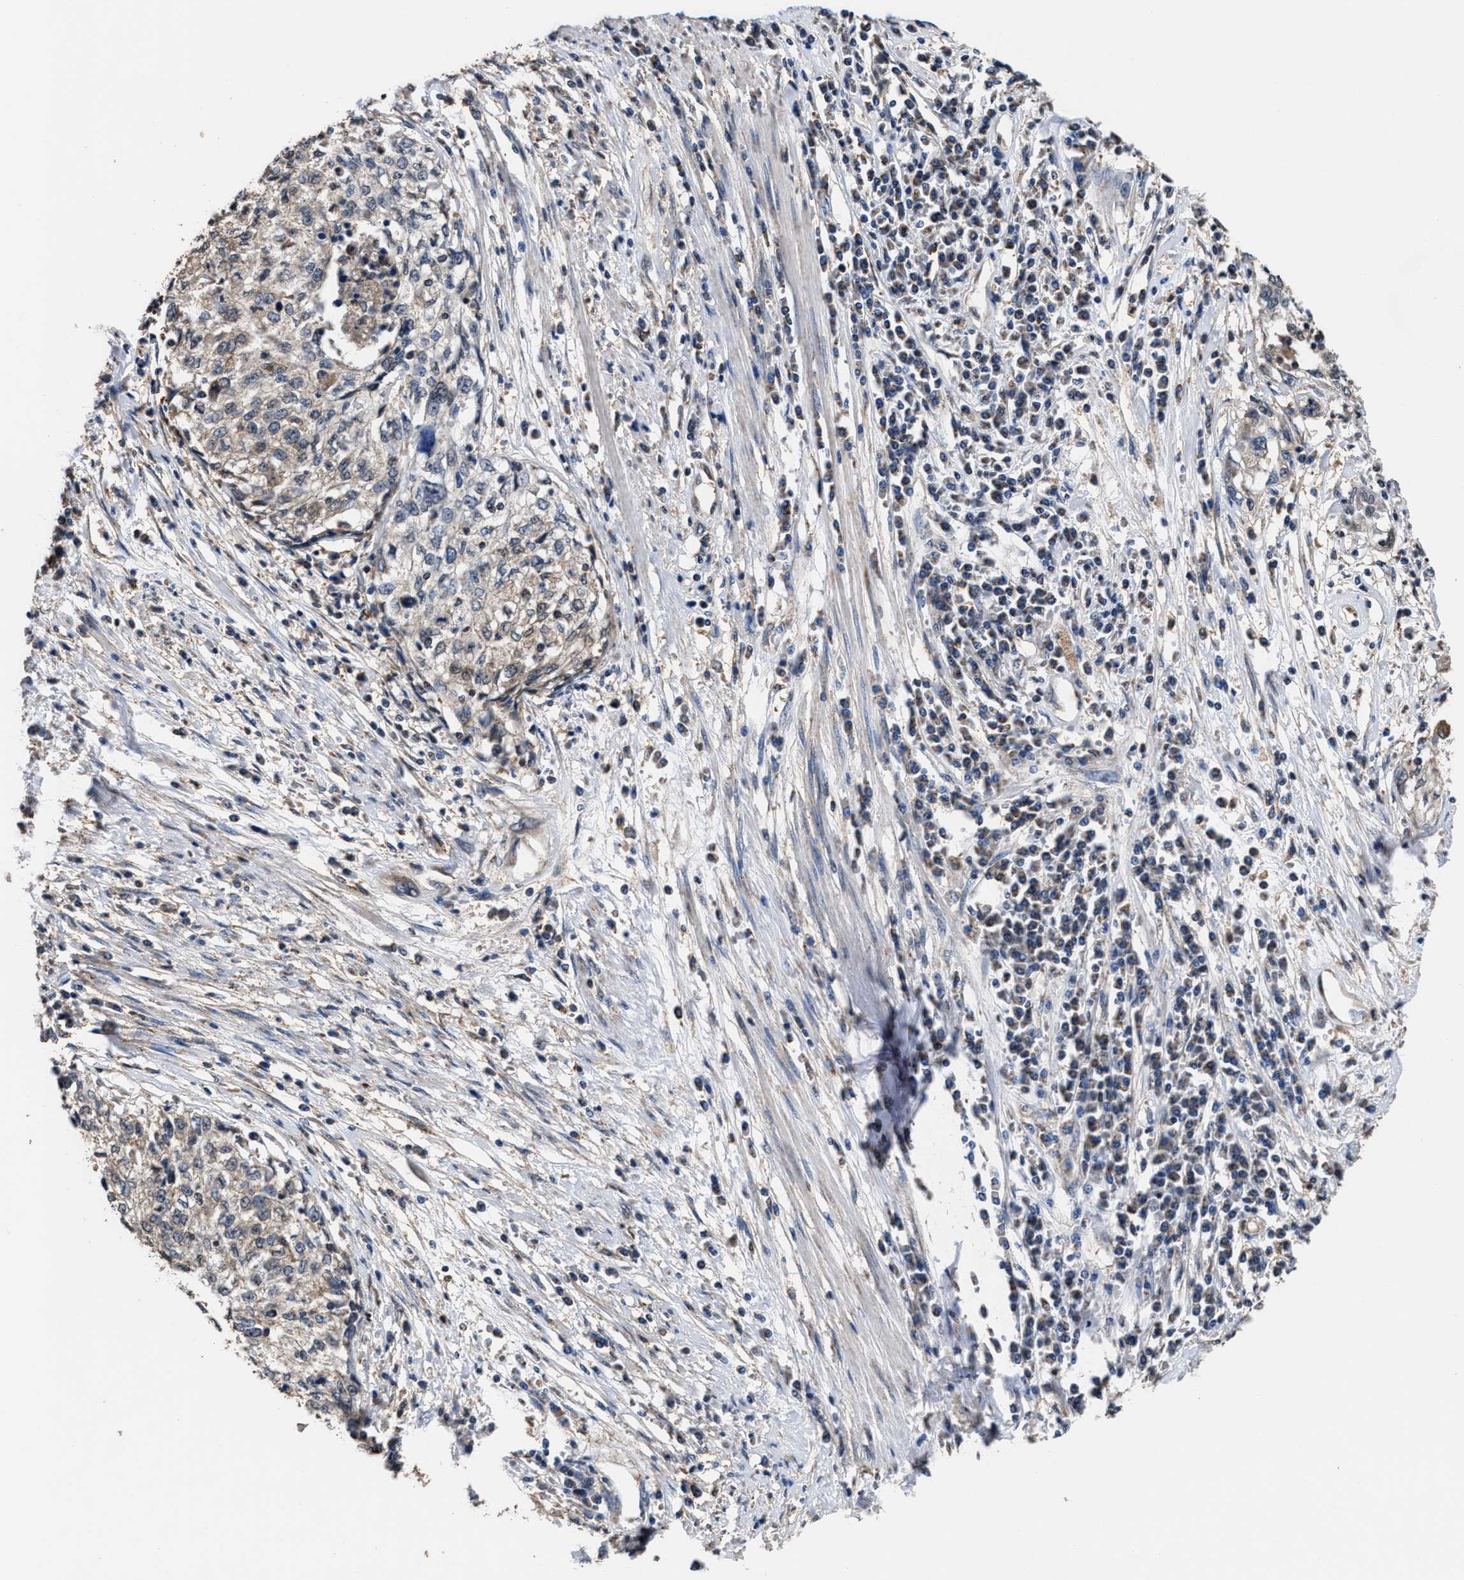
{"staining": {"intensity": "weak", "quantity": "<25%", "location": "cytoplasmic/membranous"}, "tissue": "cervical cancer", "cell_type": "Tumor cells", "image_type": "cancer", "snomed": [{"axis": "morphology", "description": "Squamous cell carcinoma, NOS"}, {"axis": "topography", "description": "Cervix"}], "caption": "Immunohistochemistry image of neoplastic tissue: human cervical squamous cell carcinoma stained with DAB (3,3'-diaminobenzidine) exhibits no significant protein expression in tumor cells. (Immunohistochemistry (ihc), brightfield microscopy, high magnification).", "gene": "ACLY", "patient": {"sex": "female", "age": 57}}